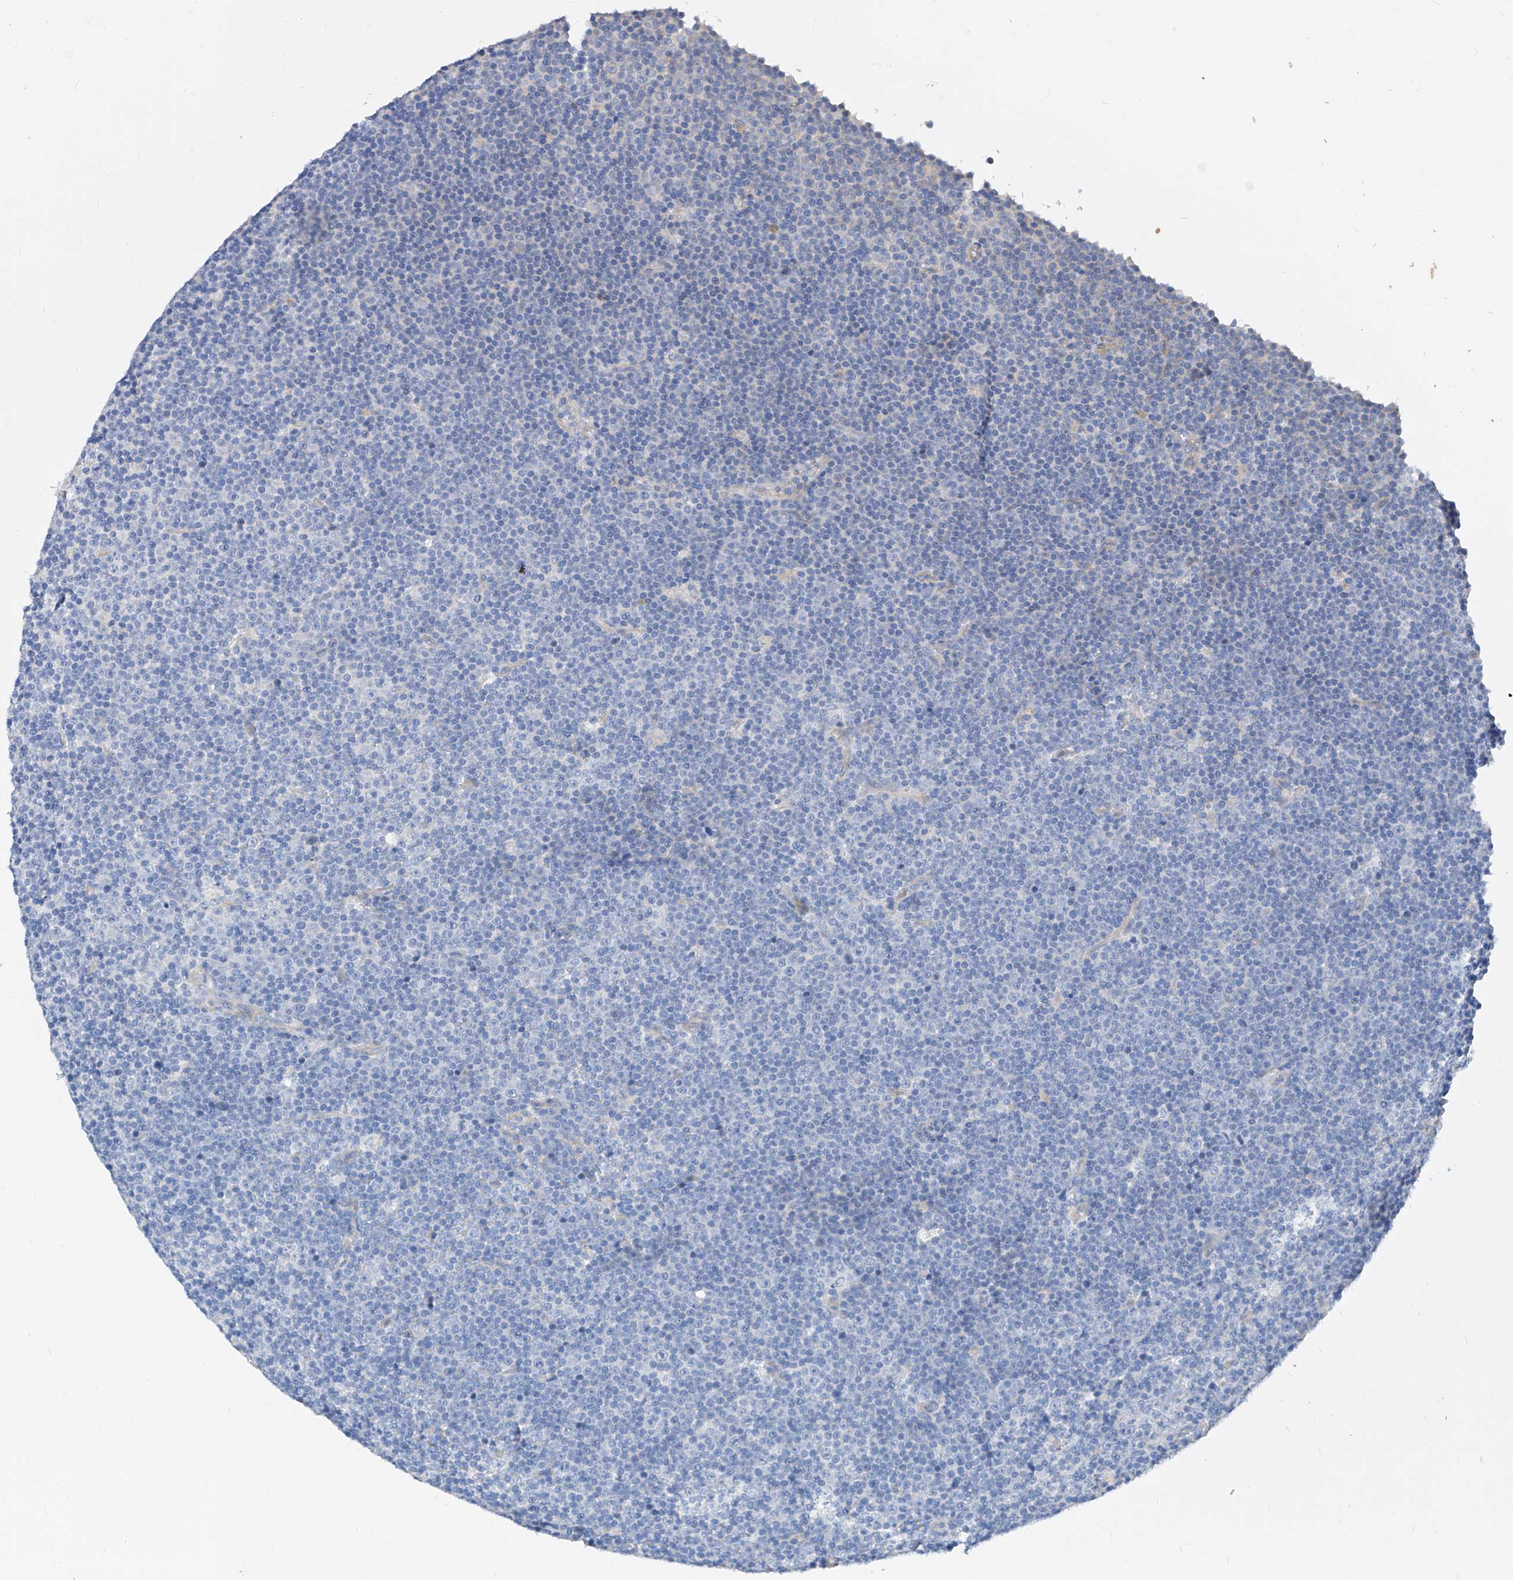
{"staining": {"intensity": "negative", "quantity": "none", "location": "none"}, "tissue": "lymphoma", "cell_type": "Tumor cells", "image_type": "cancer", "snomed": [{"axis": "morphology", "description": "Malignant lymphoma, non-Hodgkin's type, Low grade"}, {"axis": "topography", "description": "Lymph node"}], "caption": "Immunohistochemistry (IHC) of lymphoma exhibits no expression in tumor cells.", "gene": "SCGB2A1", "patient": {"sex": "female", "age": 67}}